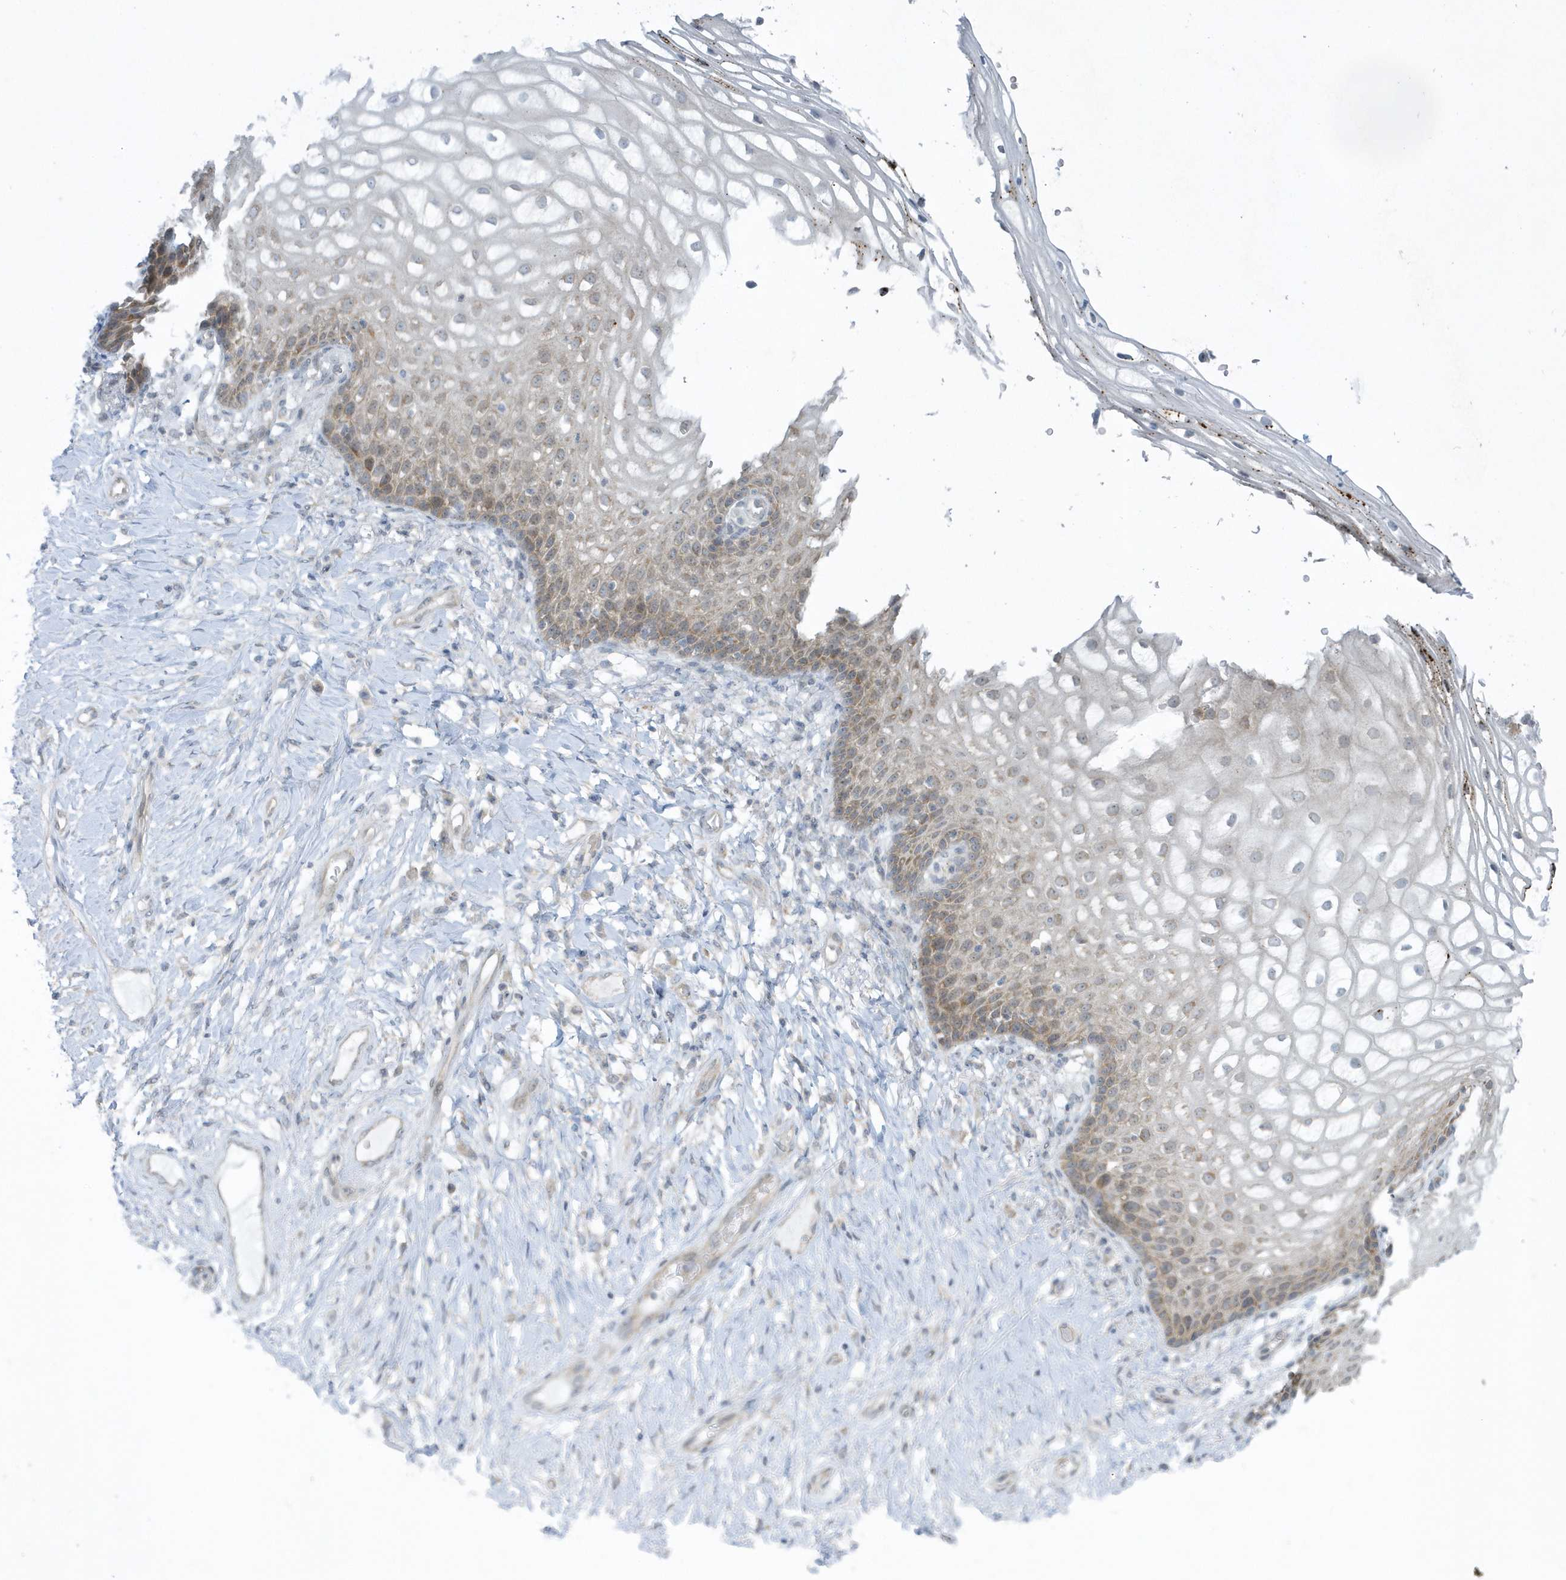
{"staining": {"intensity": "moderate", "quantity": "<25%", "location": "cytoplasmic/membranous"}, "tissue": "vagina", "cell_type": "Squamous epithelial cells", "image_type": "normal", "snomed": [{"axis": "morphology", "description": "Normal tissue, NOS"}, {"axis": "topography", "description": "Vagina"}], "caption": "IHC image of benign human vagina stained for a protein (brown), which displays low levels of moderate cytoplasmic/membranous staining in about <25% of squamous epithelial cells.", "gene": "SCN3A", "patient": {"sex": "female", "age": 60}}